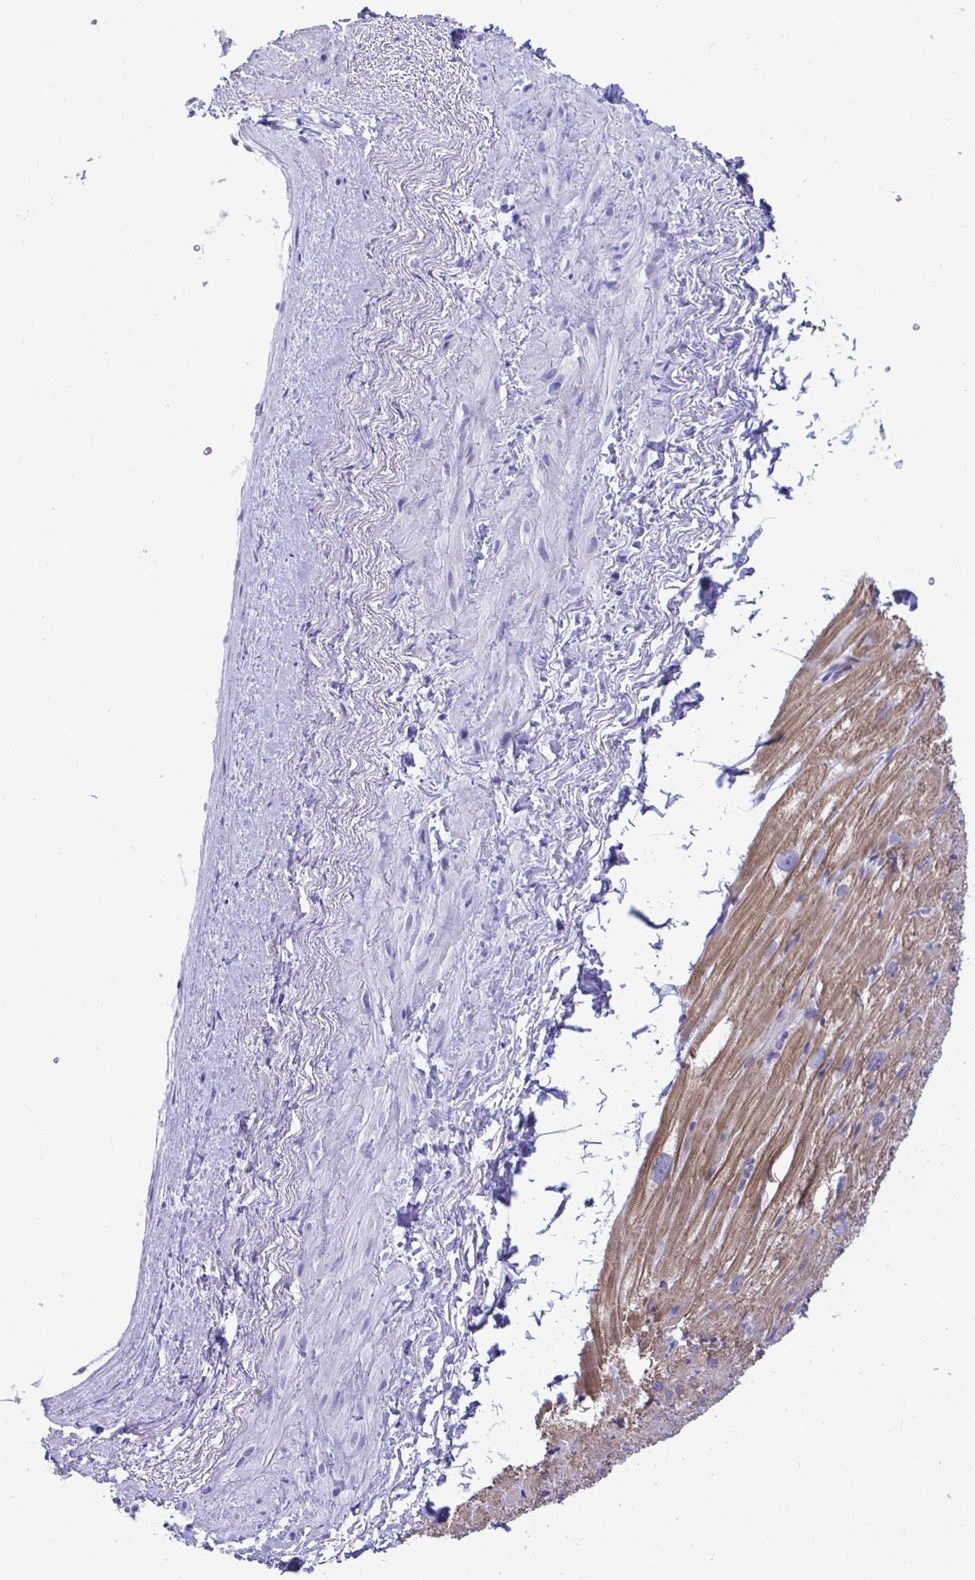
{"staining": {"intensity": "moderate", "quantity": "25%-75%", "location": "cytoplasmic/membranous"}, "tissue": "heart muscle", "cell_type": "Cardiomyocytes", "image_type": "normal", "snomed": [{"axis": "morphology", "description": "Normal tissue, NOS"}, {"axis": "topography", "description": "Heart"}], "caption": "High-magnification brightfield microscopy of benign heart muscle stained with DAB (brown) and counterstained with hematoxylin (blue). cardiomyocytes exhibit moderate cytoplasmic/membranous expression is identified in about25%-75% of cells.", "gene": "SHISA8", "patient": {"sex": "male", "age": 62}}